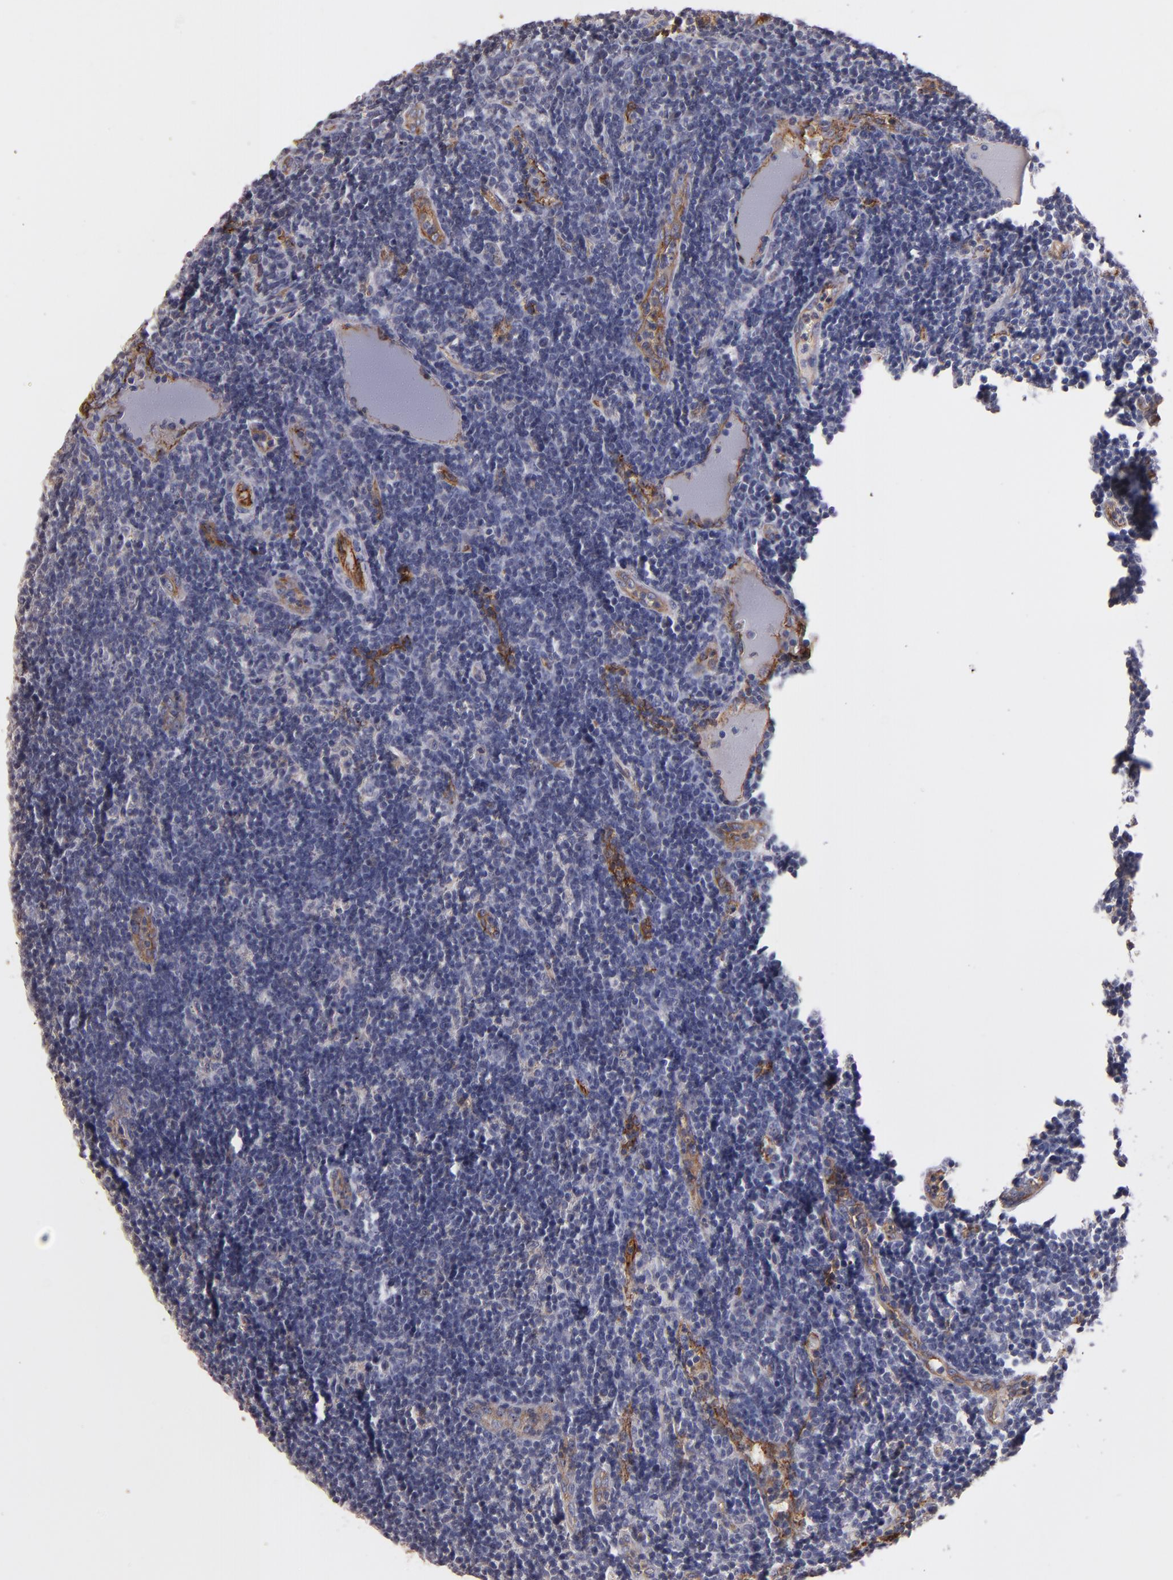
{"staining": {"intensity": "negative", "quantity": "none", "location": "none"}, "tissue": "lymph node", "cell_type": "Non-germinal center cells", "image_type": "normal", "snomed": [{"axis": "morphology", "description": "Normal tissue, NOS"}, {"axis": "morphology", "description": "Inflammation, NOS"}, {"axis": "topography", "description": "Lymph node"}, {"axis": "topography", "description": "Salivary gland"}], "caption": "Micrograph shows no protein positivity in non-germinal center cells of unremarkable lymph node. The staining is performed using DAB (3,3'-diaminobenzidine) brown chromogen with nuclei counter-stained in using hematoxylin.", "gene": "CLDN5", "patient": {"sex": "male", "age": 3}}